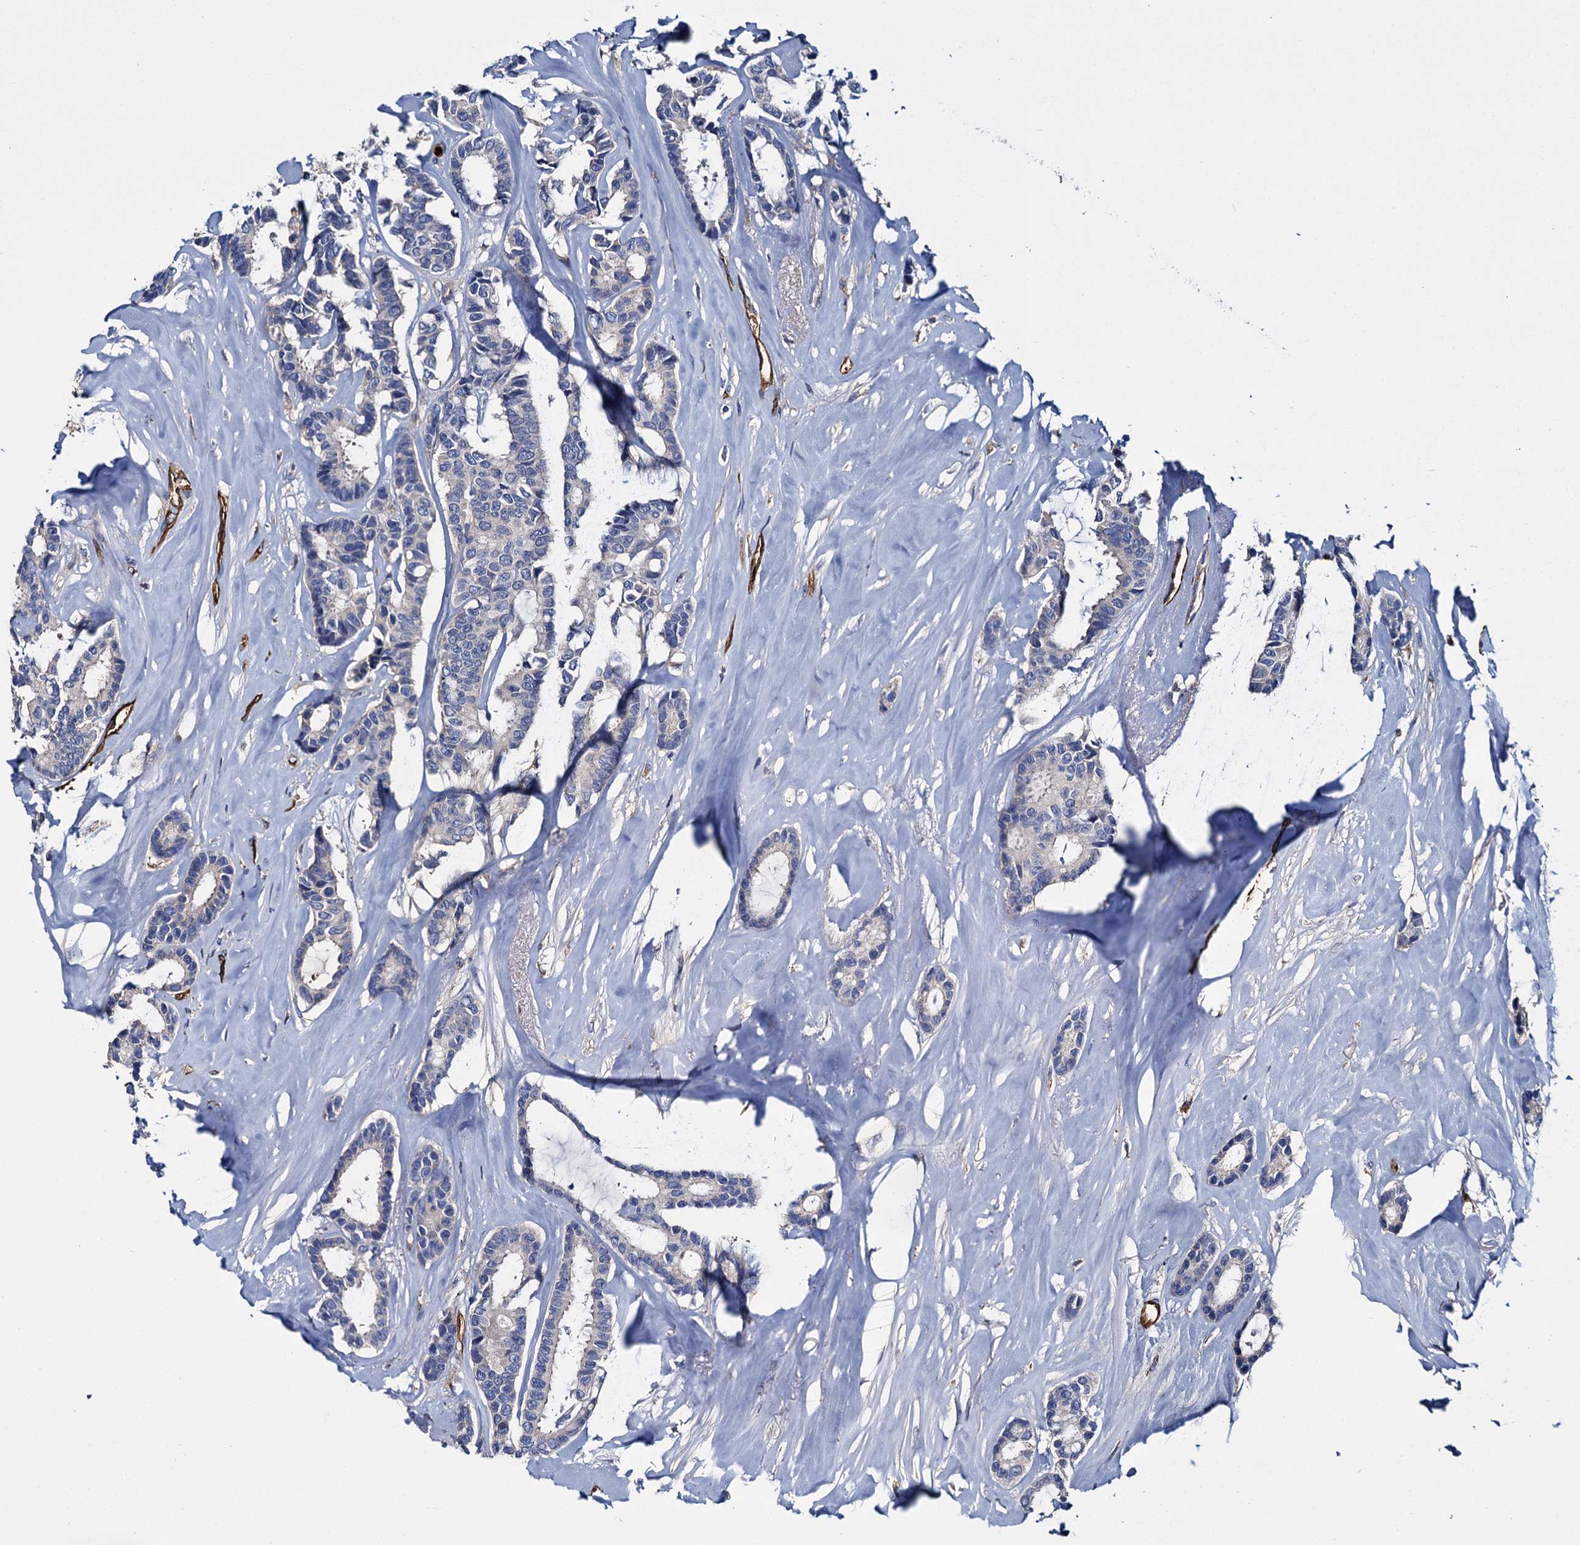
{"staining": {"intensity": "negative", "quantity": "none", "location": "none"}, "tissue": "breast cancer", "cell_type": "Tumor cells", "image_type": "cancer", "snomed": [{"axis": "morphology", "description": "Duct carcinoma"}, {"axis": "topography", "description": "Breast"}], "caption": "Immunohistochemical staining of human breast invasive ductal carcinoma exhibits no significant expression in tumor cells.", "gene": "CACNA1C", "patient": {"sex": "female", "age": 87}}